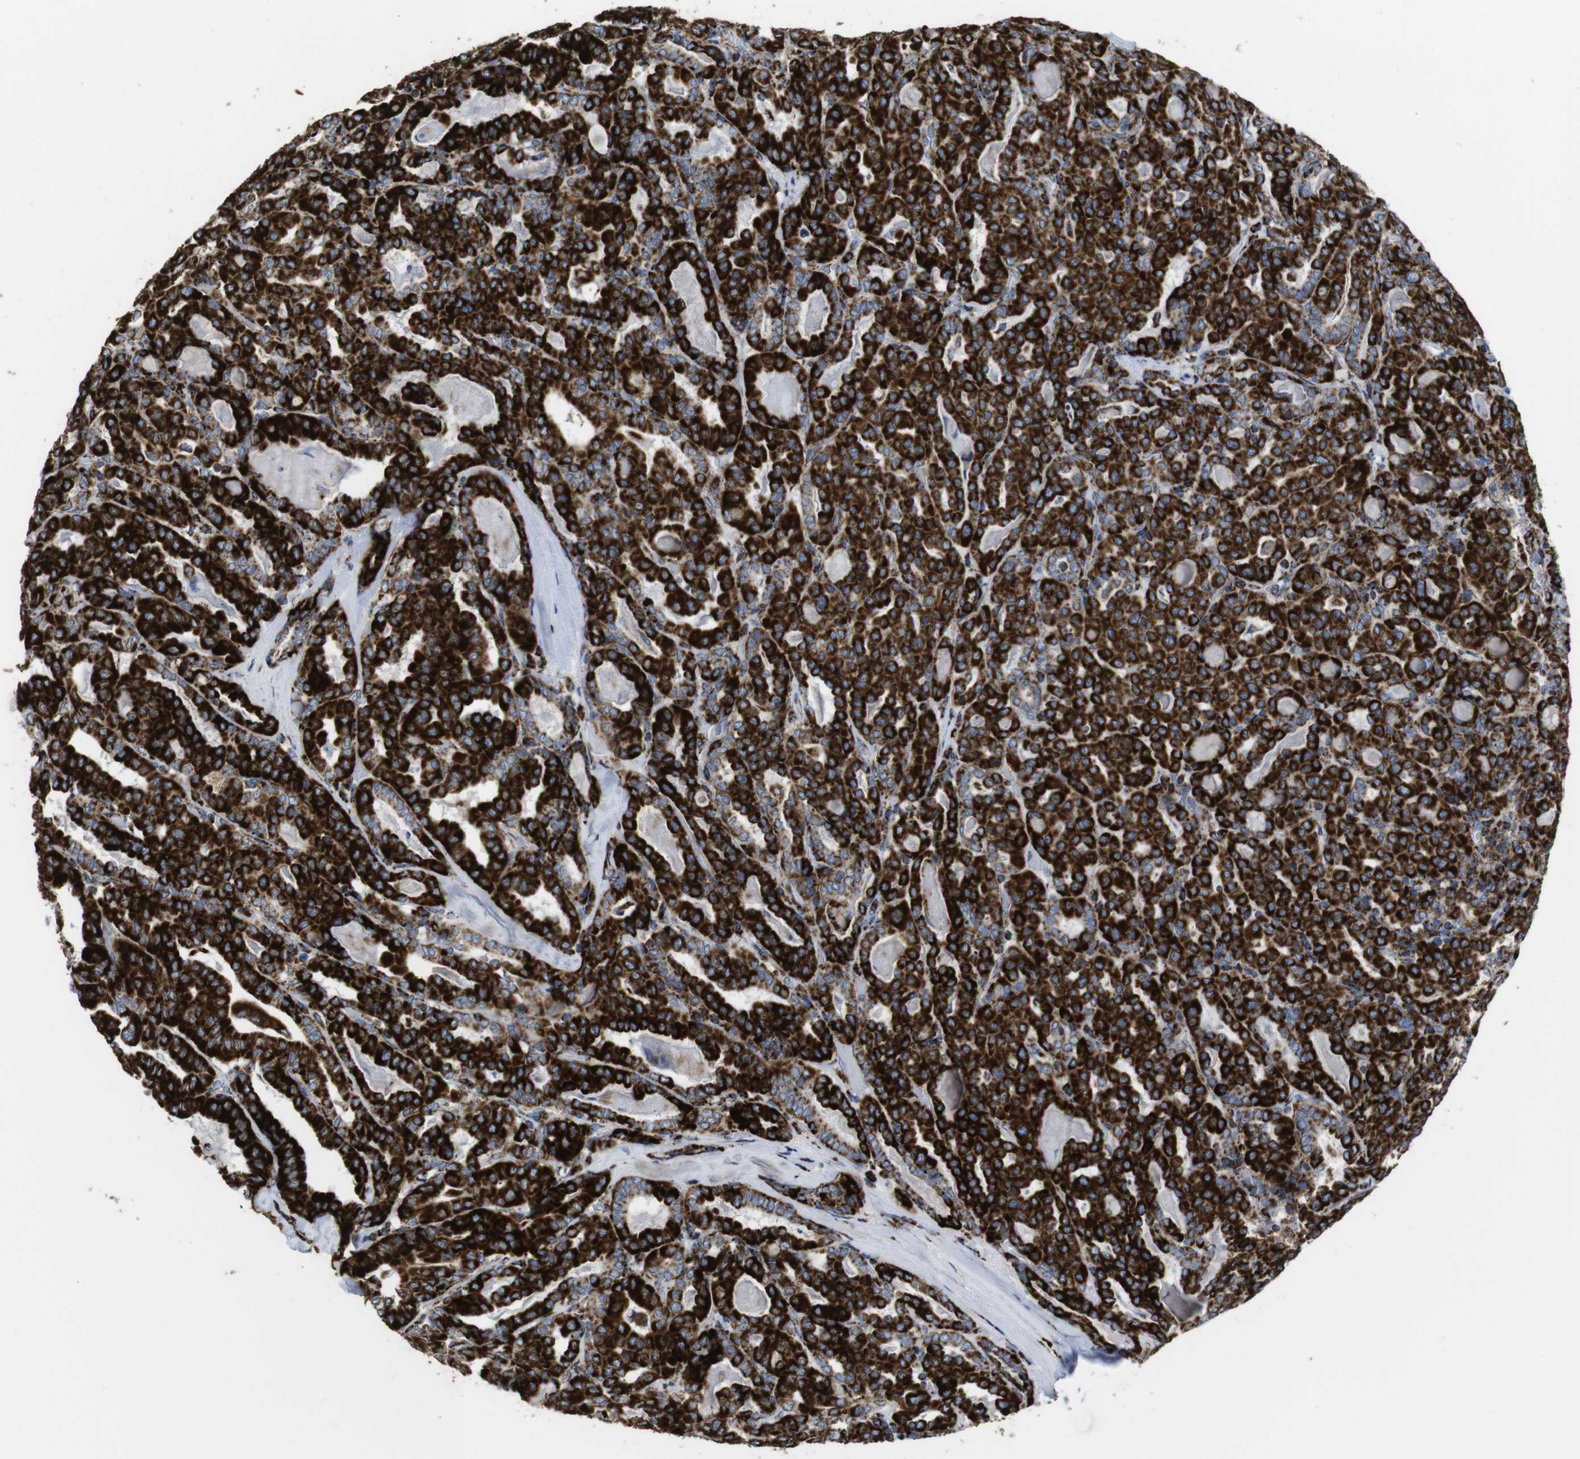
{"staining": {"intensity": "strong", "quantity": ">75%", "location": "cytoplasmic/membranous"}, "tissue": "thyroid cancer", "cell_type": "Tumor cells", "image_type": "cancer", "snomed": [{"axis": "morphology", "description": "Papillary adenocarcinoma, NOS"}, {"axis": "topography", "description": "Thyroid gland"}], "caption": "A histopathology image of human thyroid cancer (papillary adenocarcinoma) stained for a protein demonstrates strong cytoplasmic/membranous brown staining in tumor cells.", "gene": "TMEM192", "patient": {"sex": "female", "age": 42}}